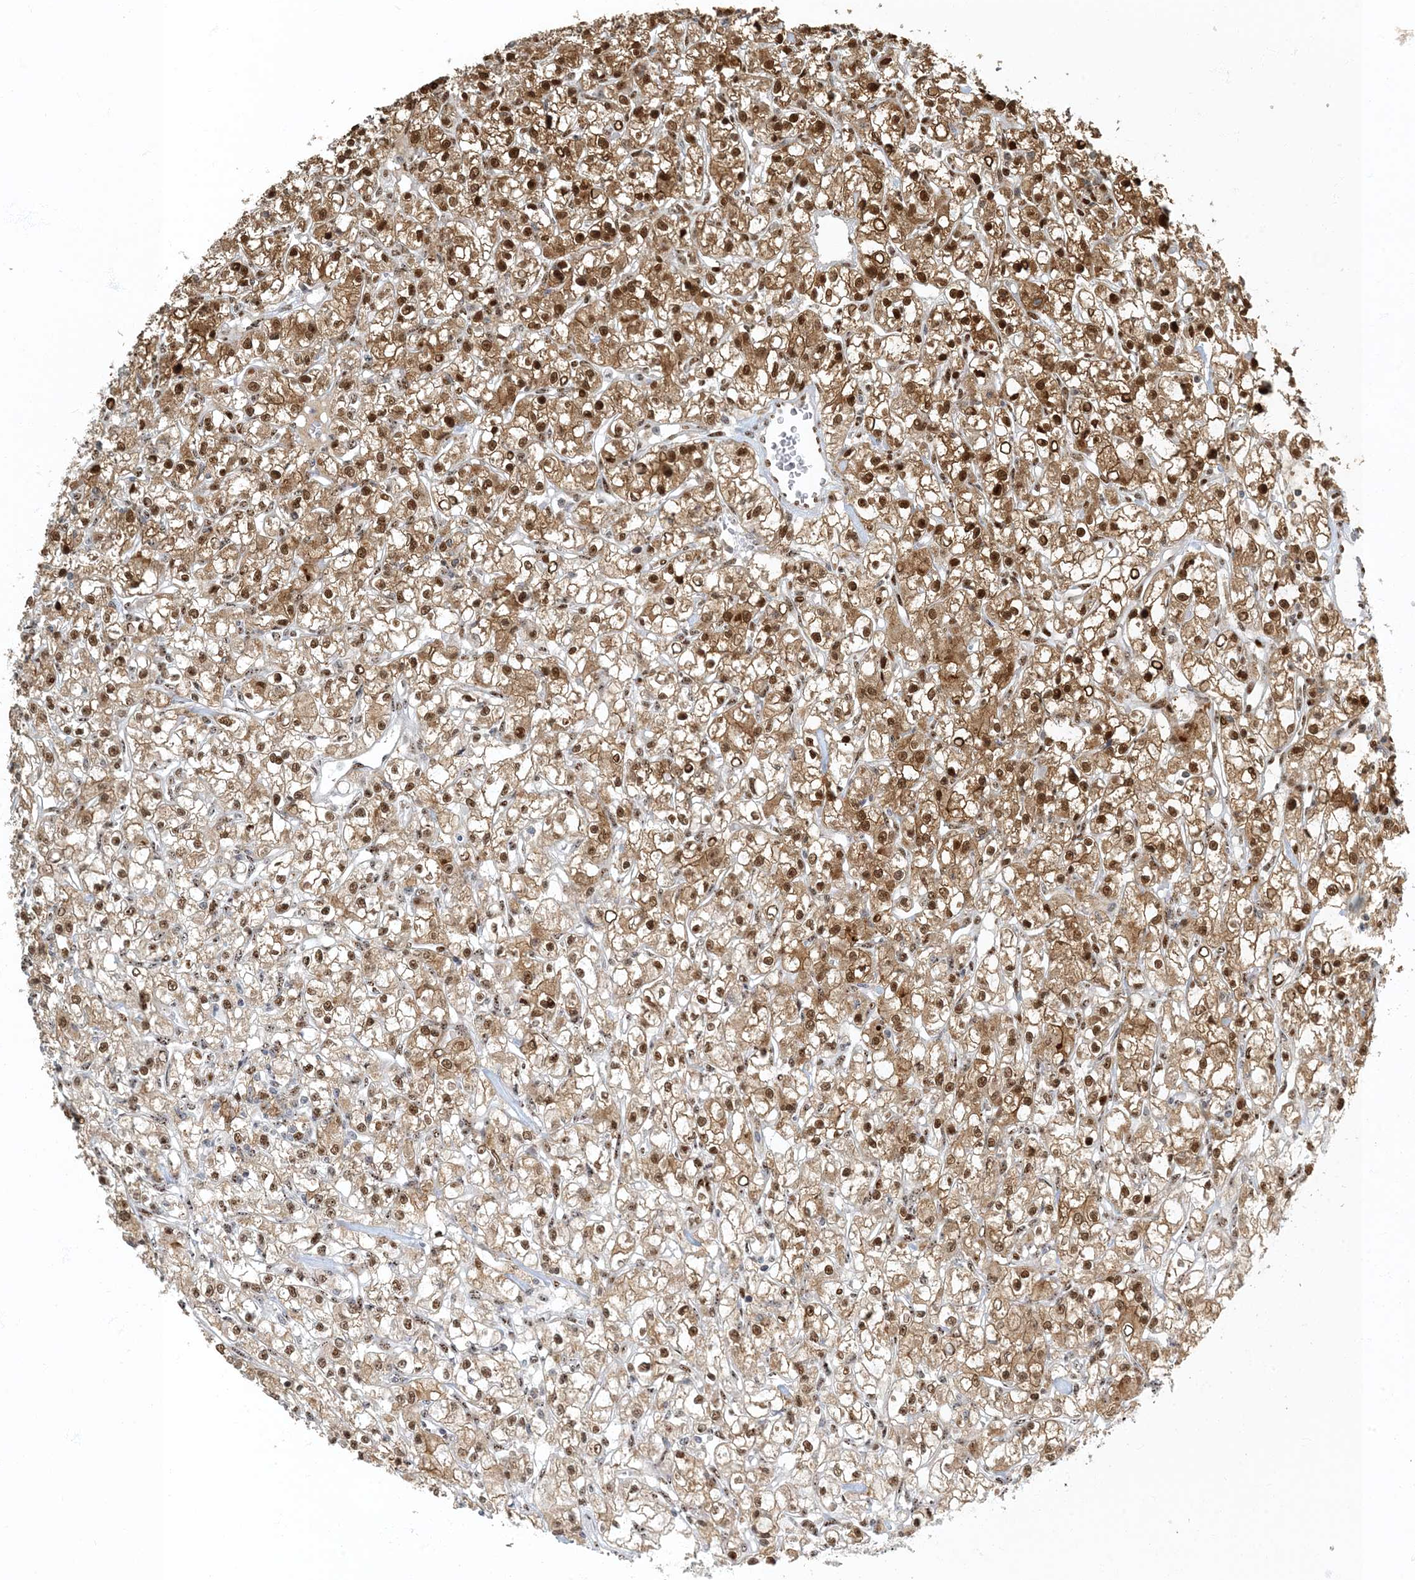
{"staining": {"intensity": "moderate", "quantity": ">75%", "location": "cytoplasmic/membranous,nuclear"}, "tissue": "renal cancer", "cell_type": "Tumor cells", "image_type": "cancer", "snomed": [{"axis": "morphology", "description": "Adenocarcinoma, NOS"}, {"axis": "topography", "description": "Kidney"}], "caption": "A histopathology image of human renal cancer stained for a protein shows moderate cytoplasmic/membranous and nuclear brown staining in tumor cells. (IHC, brightfield microscopy, high magnification).", "gene": "MBD1", "patient": {"sex": "female", "age": 59}}